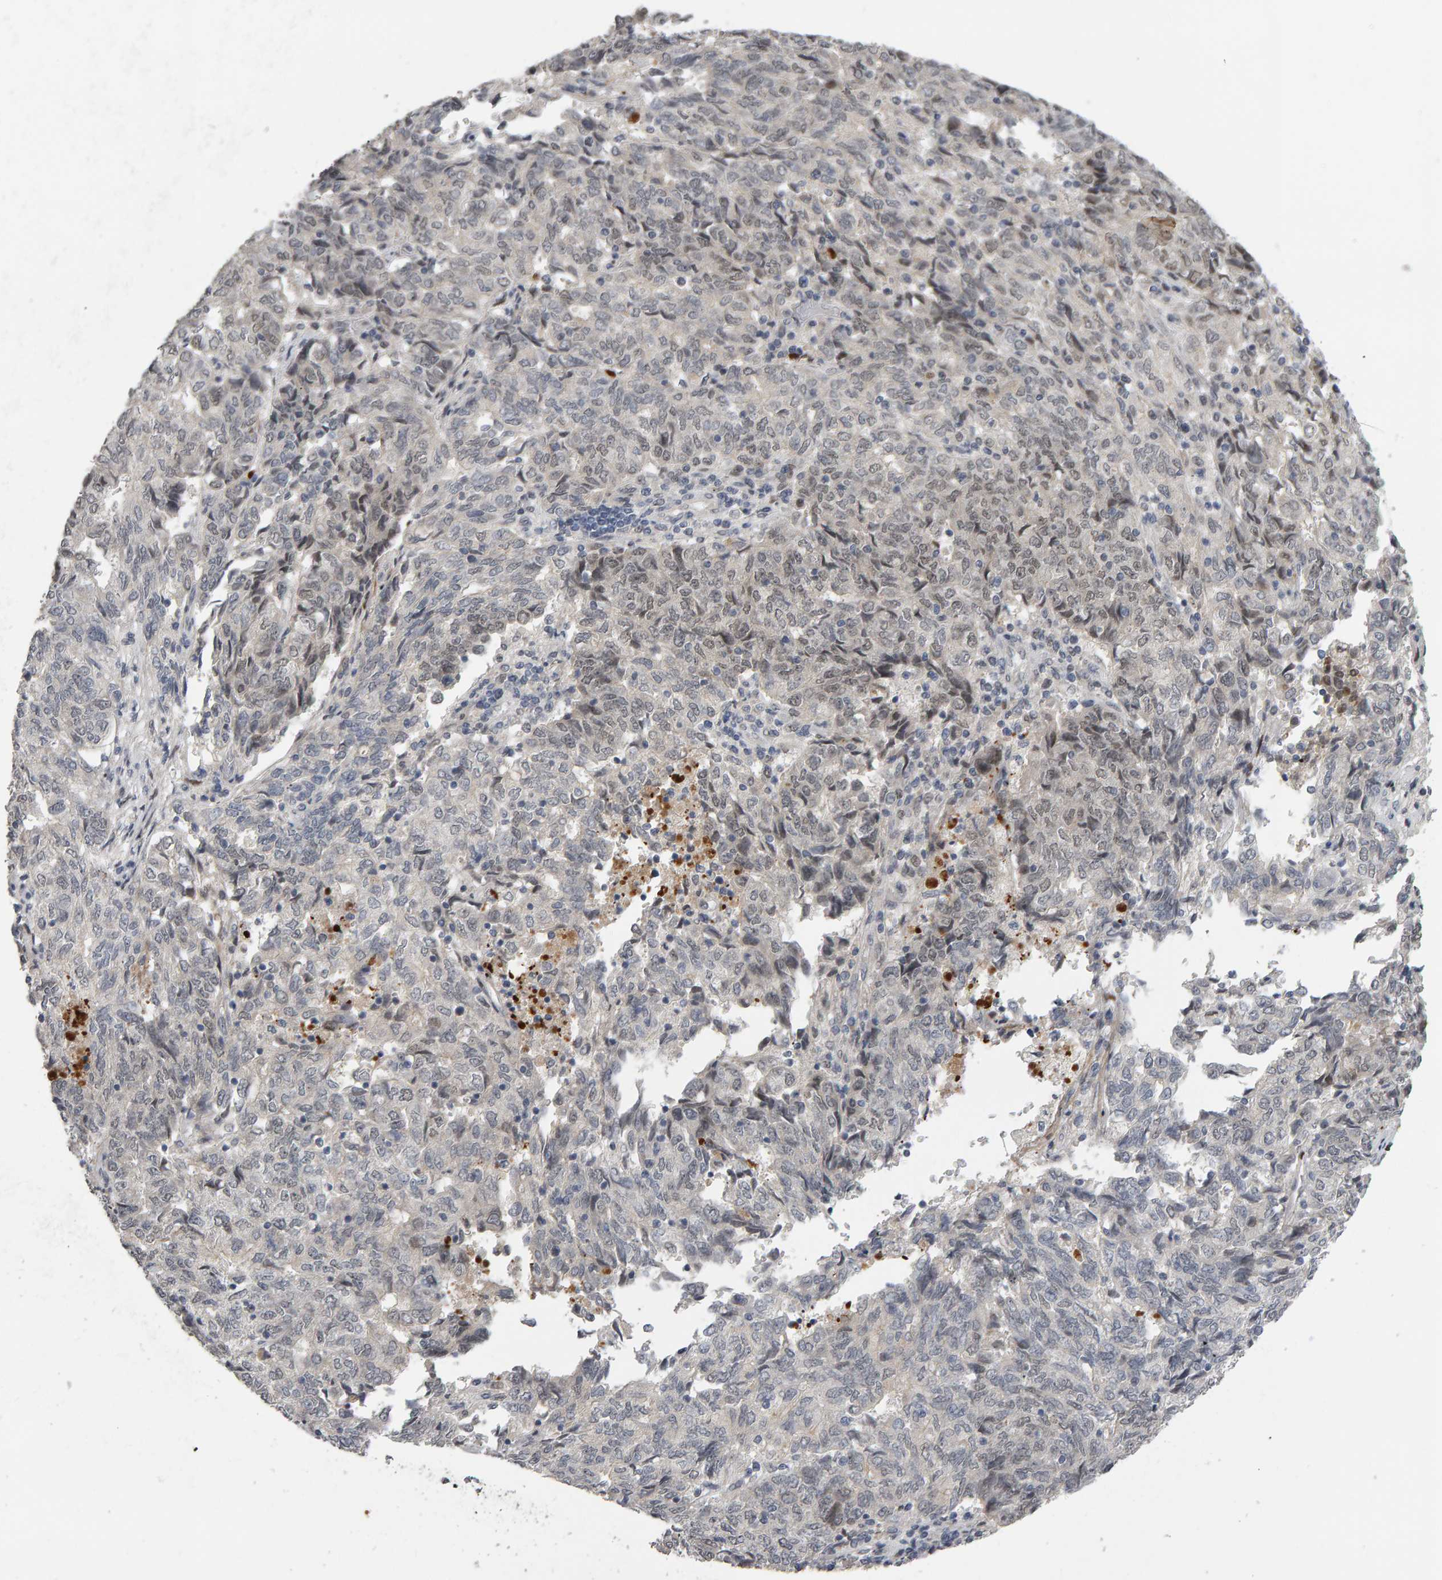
{"staining": {"intensity": "weak", "quantity": "25%-75%", "location": "nuclear"}, "tissue": "endometrial cancer", "cell_type": "Tumor cells", "image_type": "cancer", "snomed": [{"axis": "morphology", "description": "Adenocarcinoma, NOS"}, {"axis": "topography", "description": "Endometrium"}], "caption": "Adenocarcinoma (endometrial) stained with DAB (3,3'-diaminobenzidine) immunohistochemistry (IHC) shows low levels of weak nuclear expression in approximately 25%-75% of tumor cells. (brown staining indicates protein expression, while blue staining denotes nuclei).", "gene": "IPO8", "patient": {"sex": "female", "age": 80}}